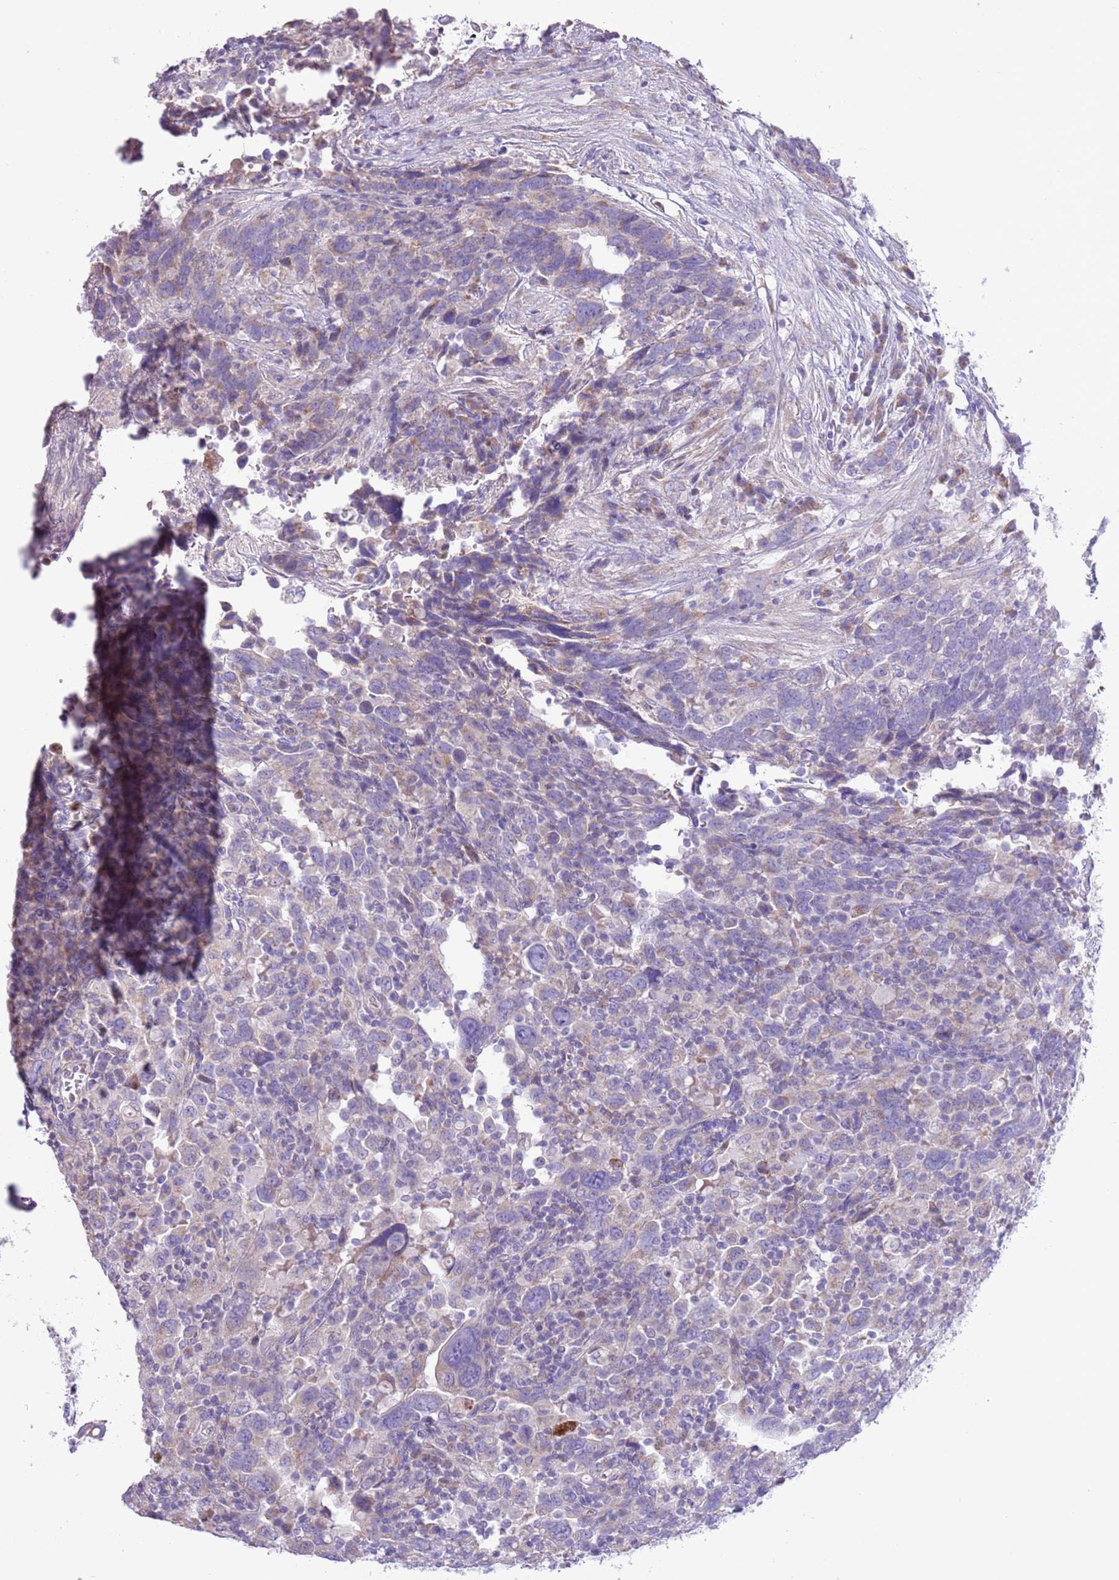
{"staining": {"intensity": "negative", "quantity": "none", "location": "none"}, "tissue": "urothelial cancer", "cell_type": "Tumor cells", "image_type": "cancer", "snomed": [{"axis": "morphology", "description": "Urothelial carcinoma, High grade"}, {"axis": "topography", "description": "Urinary bladder"}], "caption": "Immunohistochemistry (IHC) photomicrograph of urothelial cancer stained for a protein (brown), which shows no positivity in tumor cells.", "gene": "OAZ2", "patient": {"sex": "male", "age": 61}}